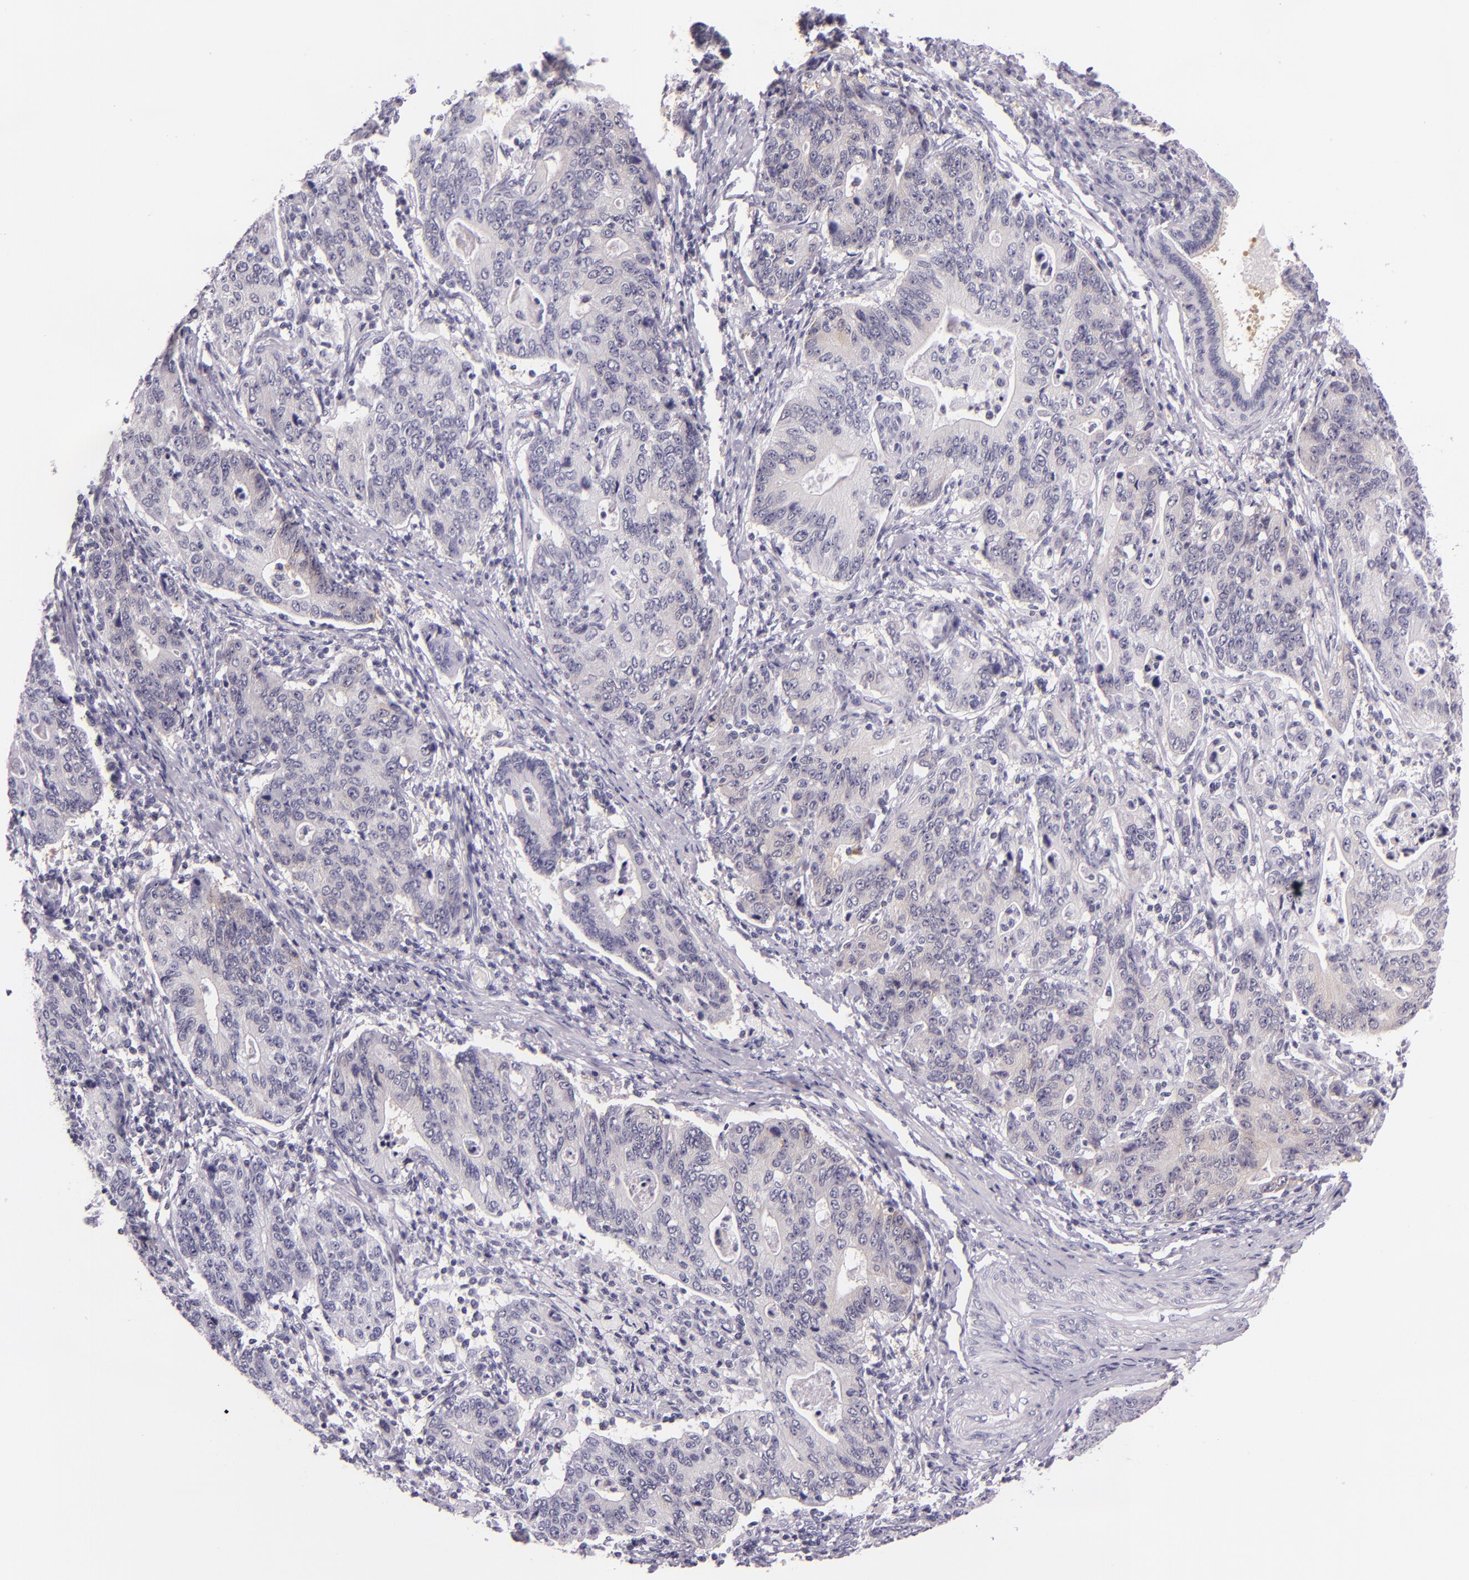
{"staining": {"intensity": "weak", "quantity": "<25%", "location": "cytoplasmic/membranous"}, "tissue": "stomach cancer", "cell_type": "Tumor cells", "image_type": "cancer", "snomed": [{"axis": "morphology", "description": "Adenocarcinoma, NOS"}, {"axis": "topography", "description": "Esophagus"}, {"axis": "topography", "description": "Stomach"}], "caption": "This is an IHC photomicrograph of human stomach cancer (adenocarcinoma). There is no staining in tumor cells.", "gene": "HSP90AA1", "patient": {"sex": "male", "age": 74}}